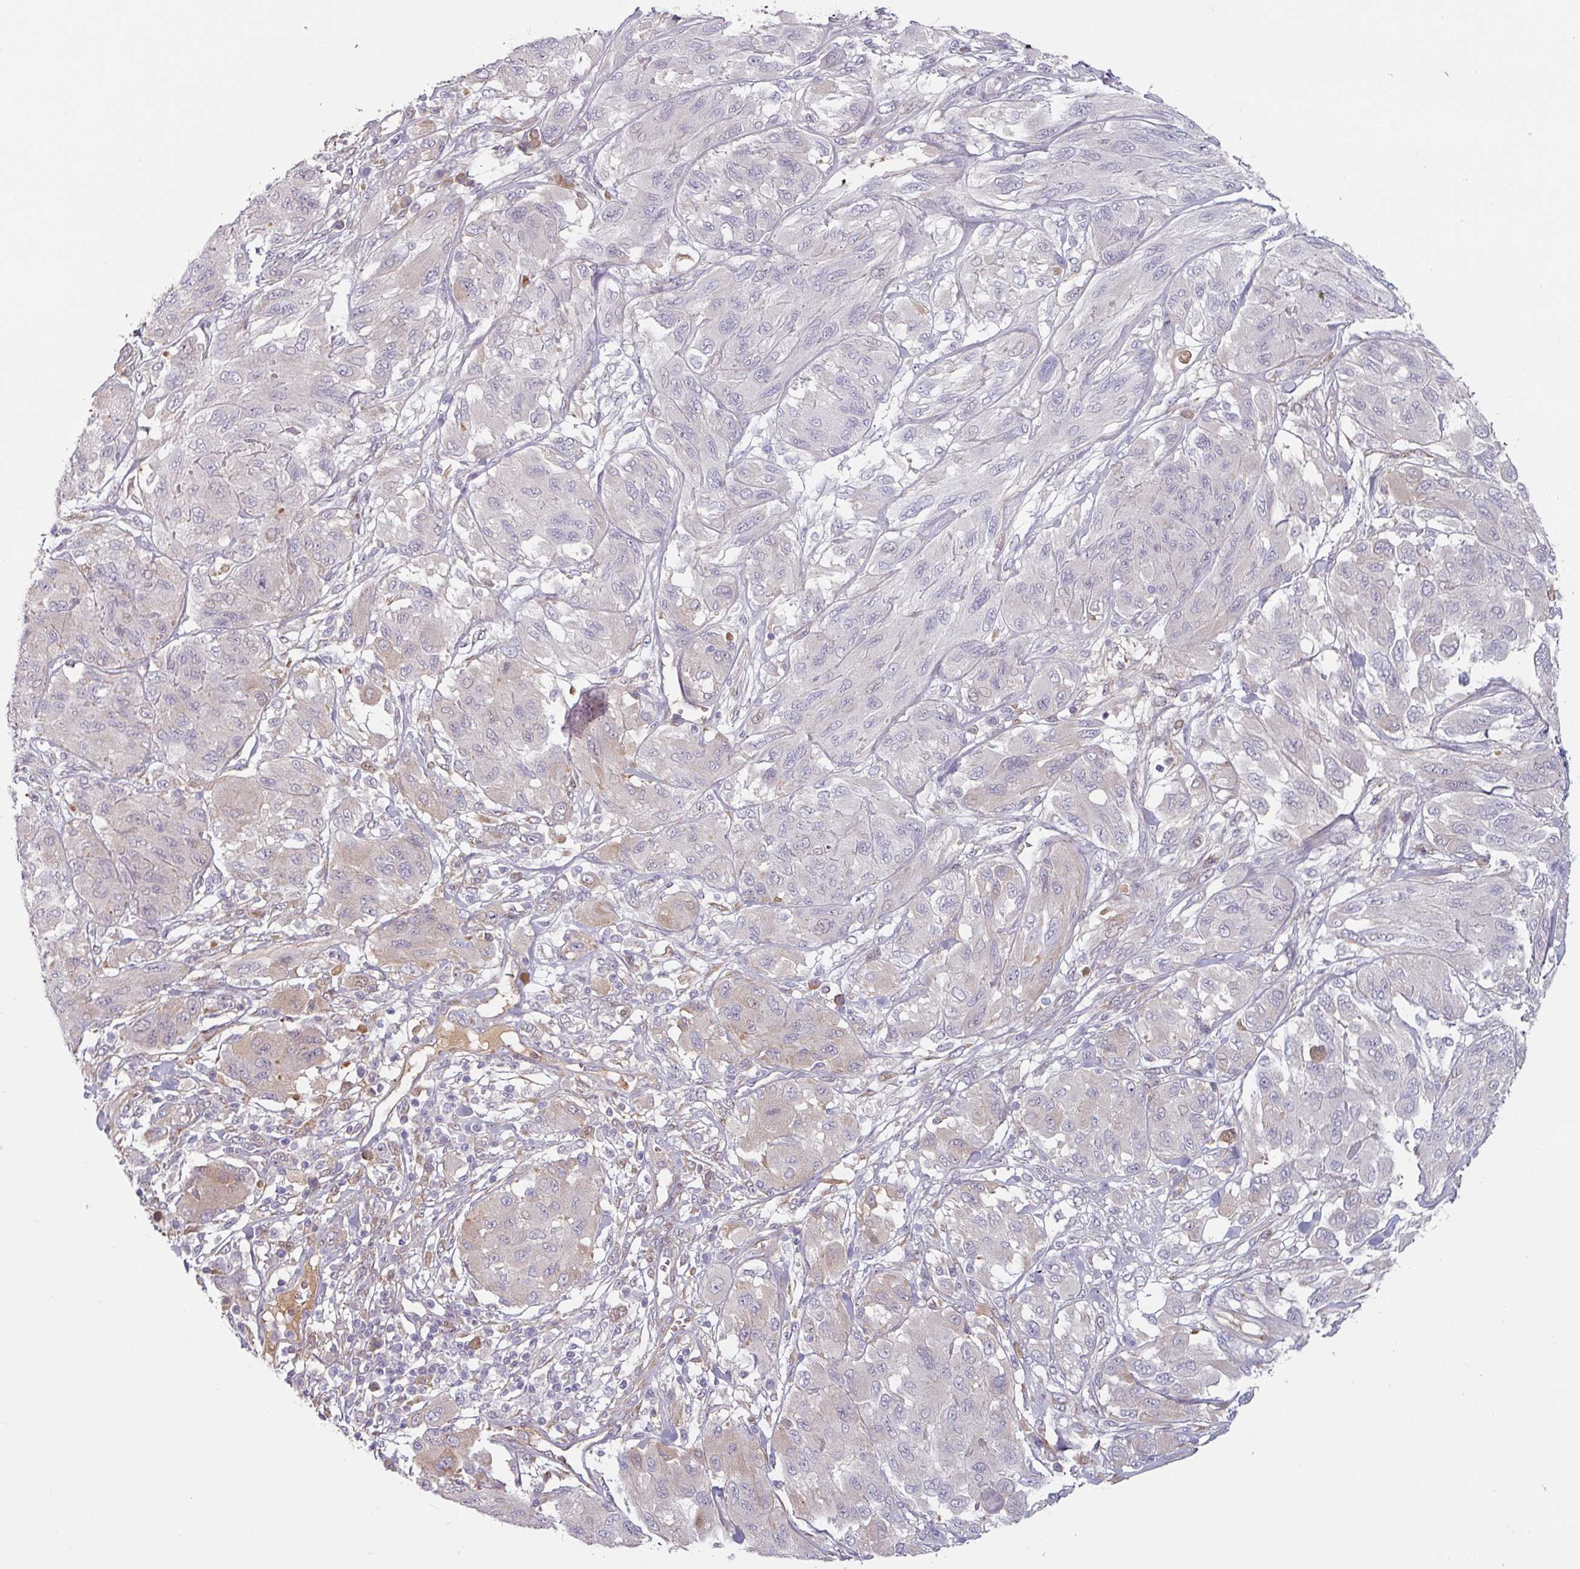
{"staining": {"intensity": "negative", "quantity": "none", "location": "none"}, "tissue": "melanoma", "cell_type": "Tumor cells", "image_type": "cancer", "snomed": [{"axis": "morphology", "description": "Malignant melanoma, NOS"}, {"axis": "topography", "description": "Skin"}], "caption": "An immunohistochemistry (IHC) histopathology image of melanoma is shown. There is no staining in tumor cells of melanoma. The staining is performed using DAB brown chromogen with nuclei counter-stained in using hematoxylin.", "gene": "CEP78", "patient": {"sex": "female", "age": 91}}